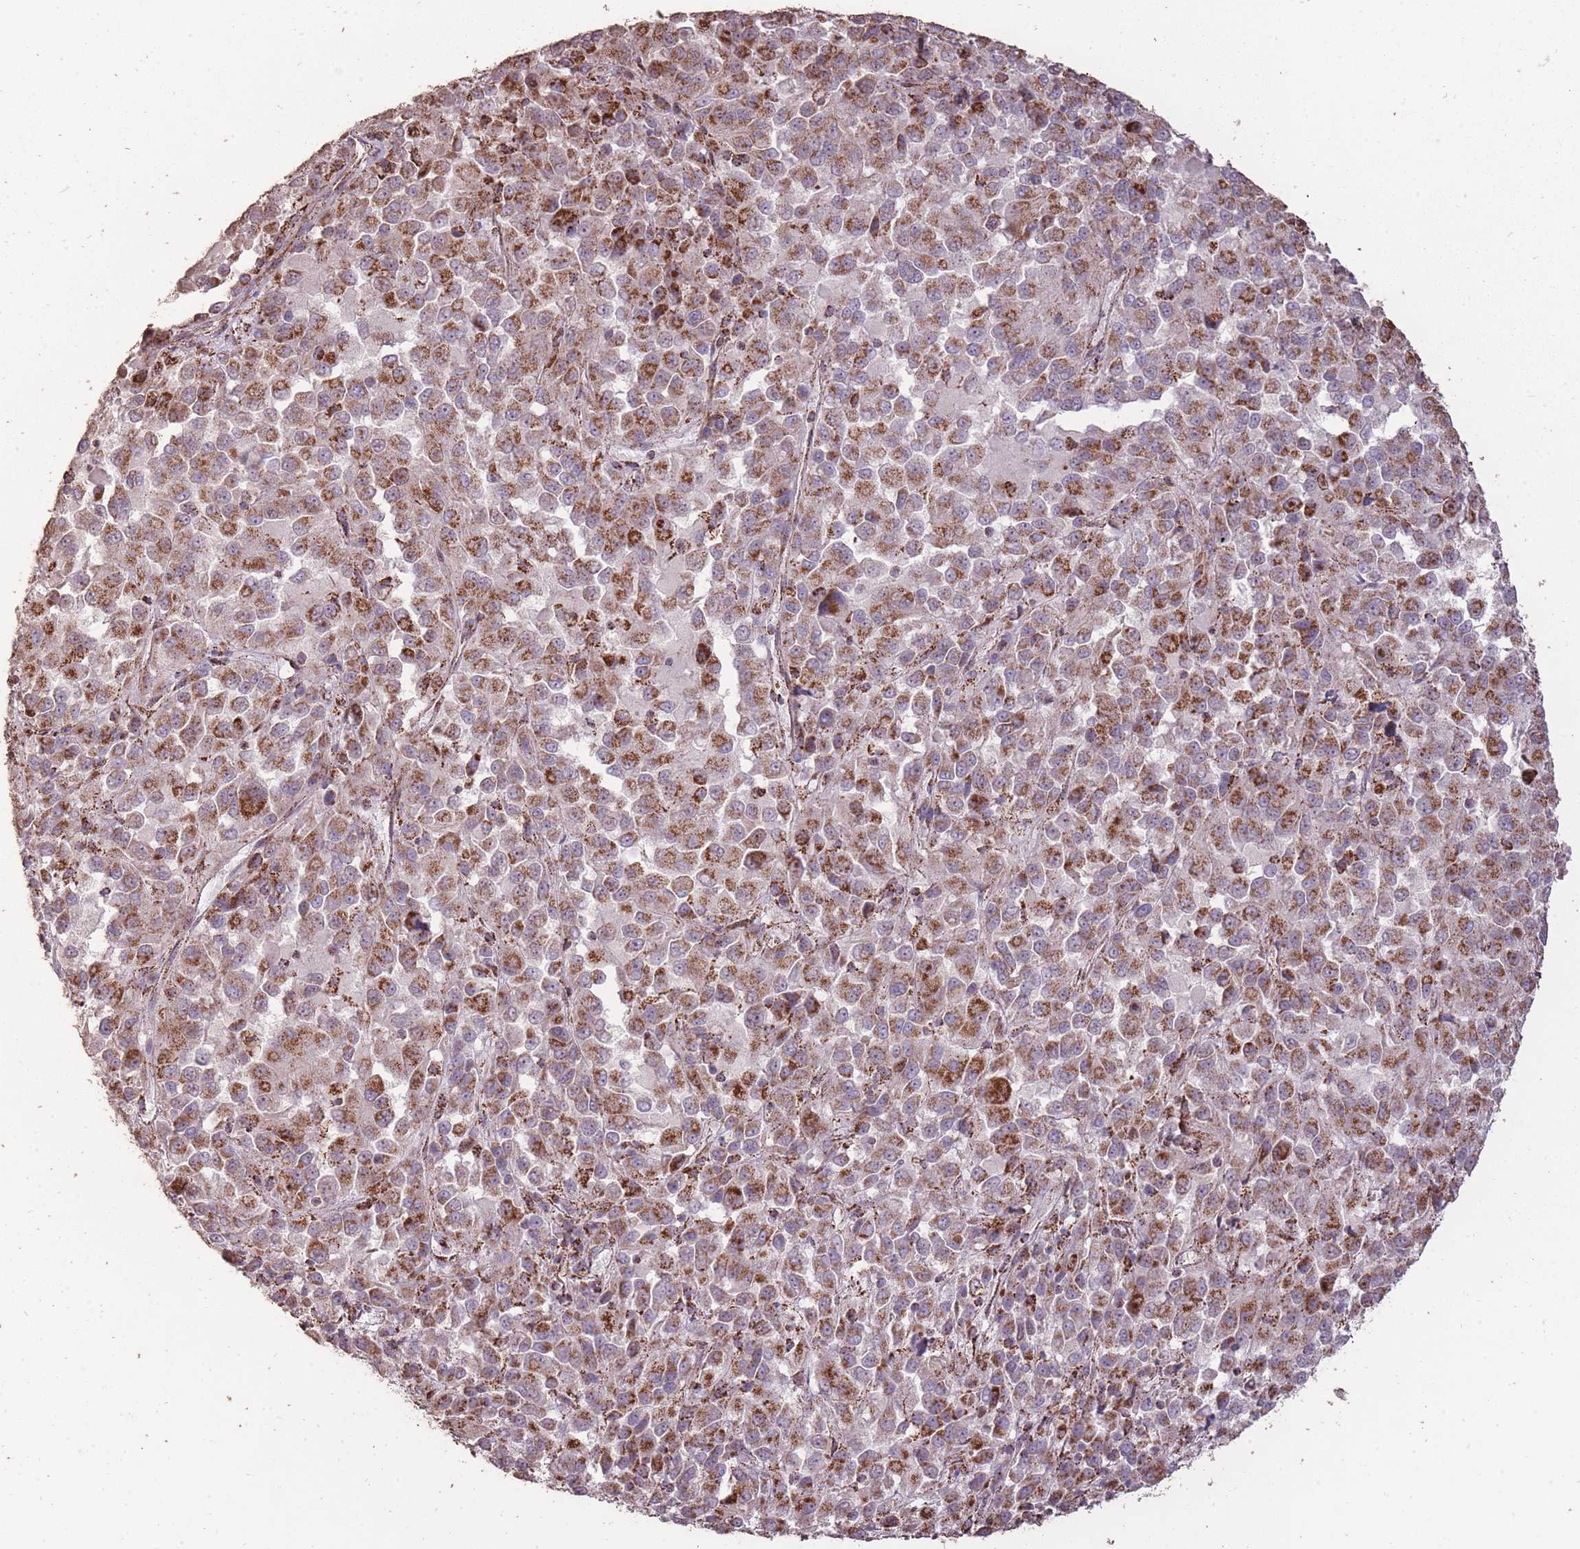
{"staining": {"intensity": "strong", "quantity": ">75%", "location": "cytoplasmic/membranous"}, "tissue": "melanoma", "cell_type": "Tumor cells", "image_type": "cancer", "snomed": [{"axis": "morphology", "description": "Malignant melanoma, Metastatic site"}, {"axis": "topography", "description": "Lung"}], "caption": "Tumor cells display high levels of strong cytoplasmic/membranous expression in about >75% of cells in melanoma.", "gene": "CNOT8", "patient": {"sex": "male", "age": 64}}